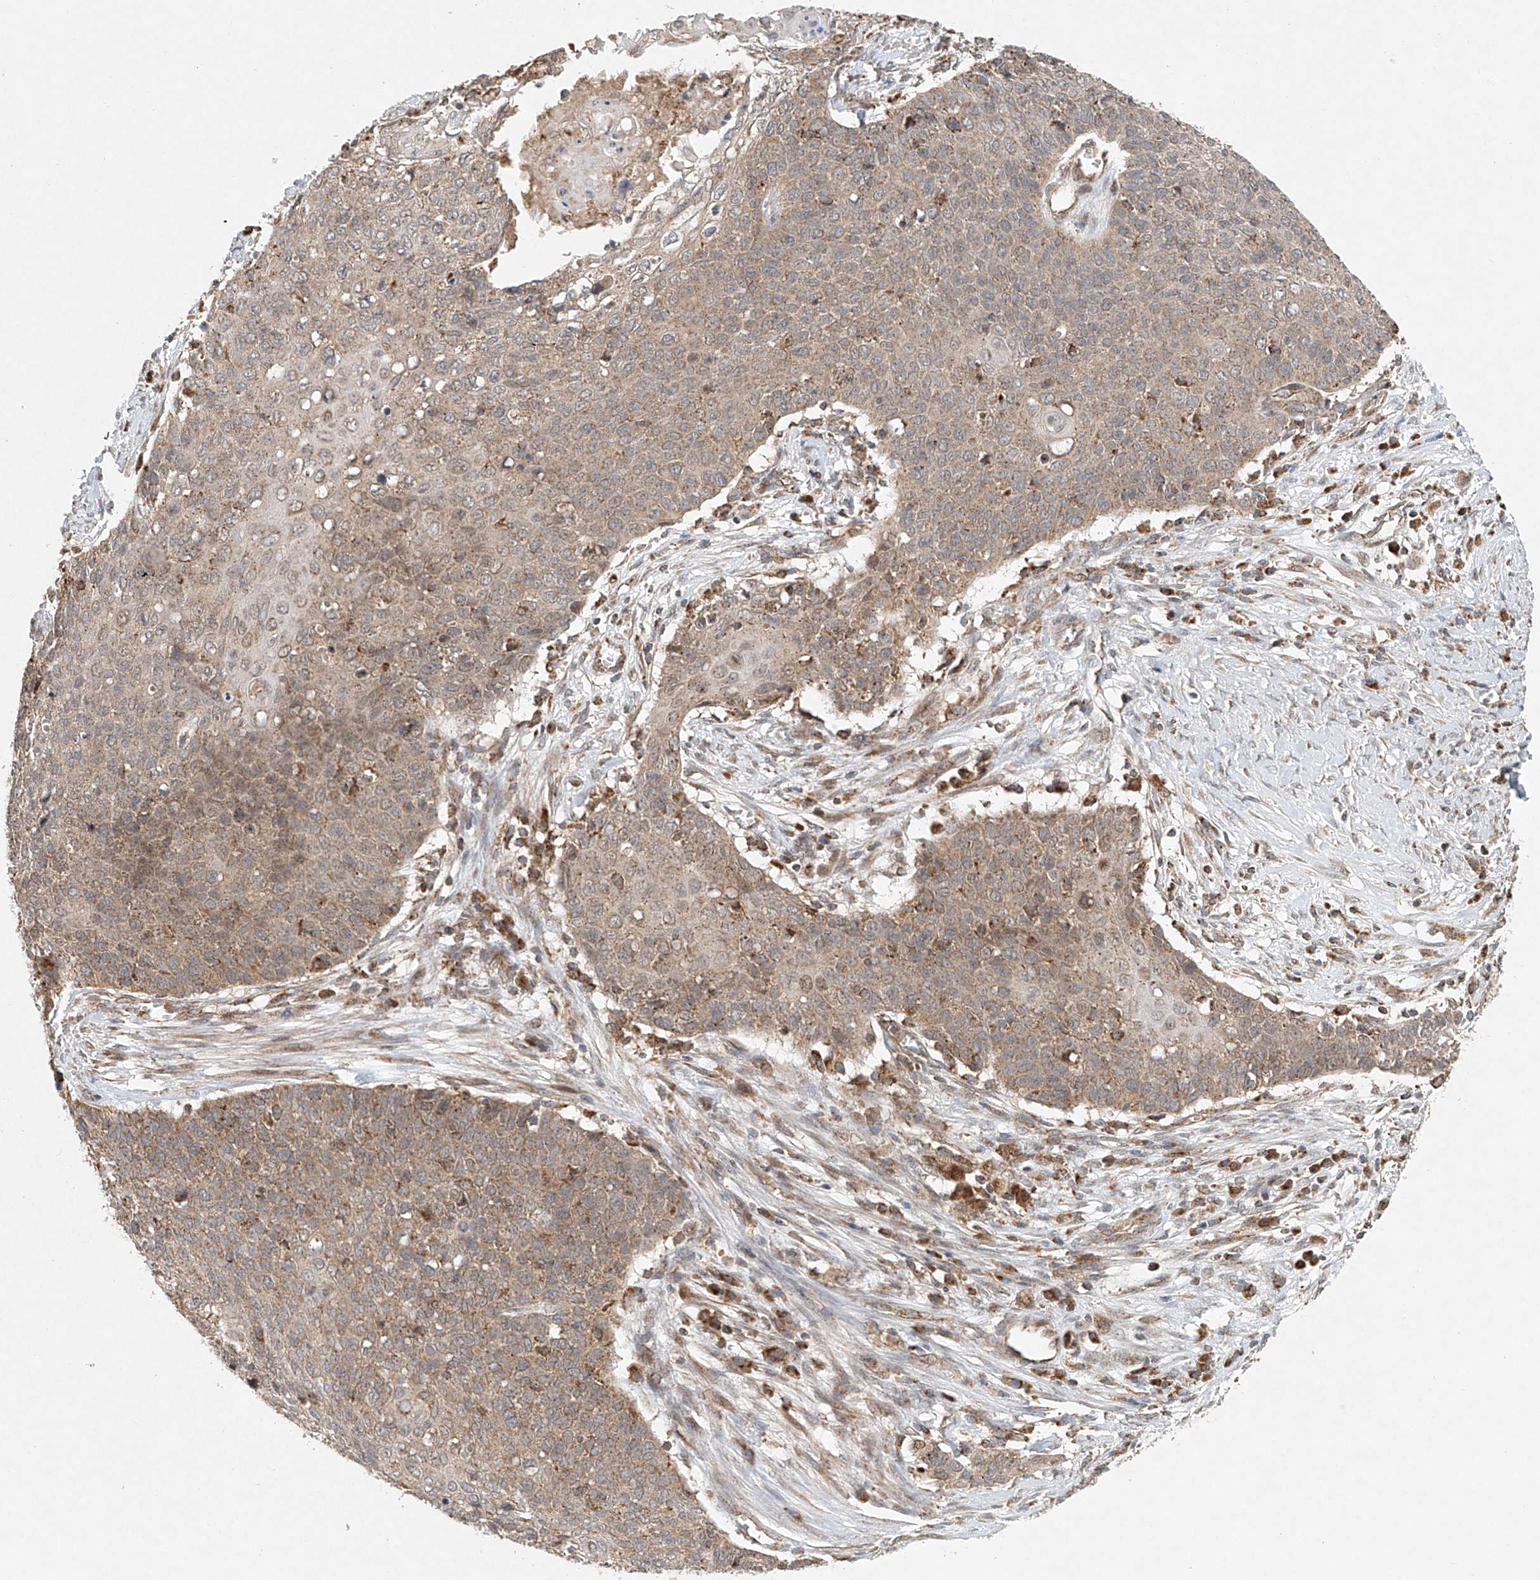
{"staining": {"intensity": "weak", "quantity": "25%-75%", "location": "cytoplasmic/membranous"}, "tissue": "cervical cancer", "cell_type": "Tumor cells", "image_type": "cancer", "snomed": [{"axis": "morphology", "description": "Squamous cell carcinoma, NOS"}, {"axis": "topography", "description": "Cervix"}], "caption": "Human cervical cancer (squamous cell carcinoma) stained for a protein (brown) exhibits weak cytoplasmic/membranous positive expression in about 25%-75% of tumor cells.", "gene": "DCAF11", "patient": {"sex": "female", "age": 39}}